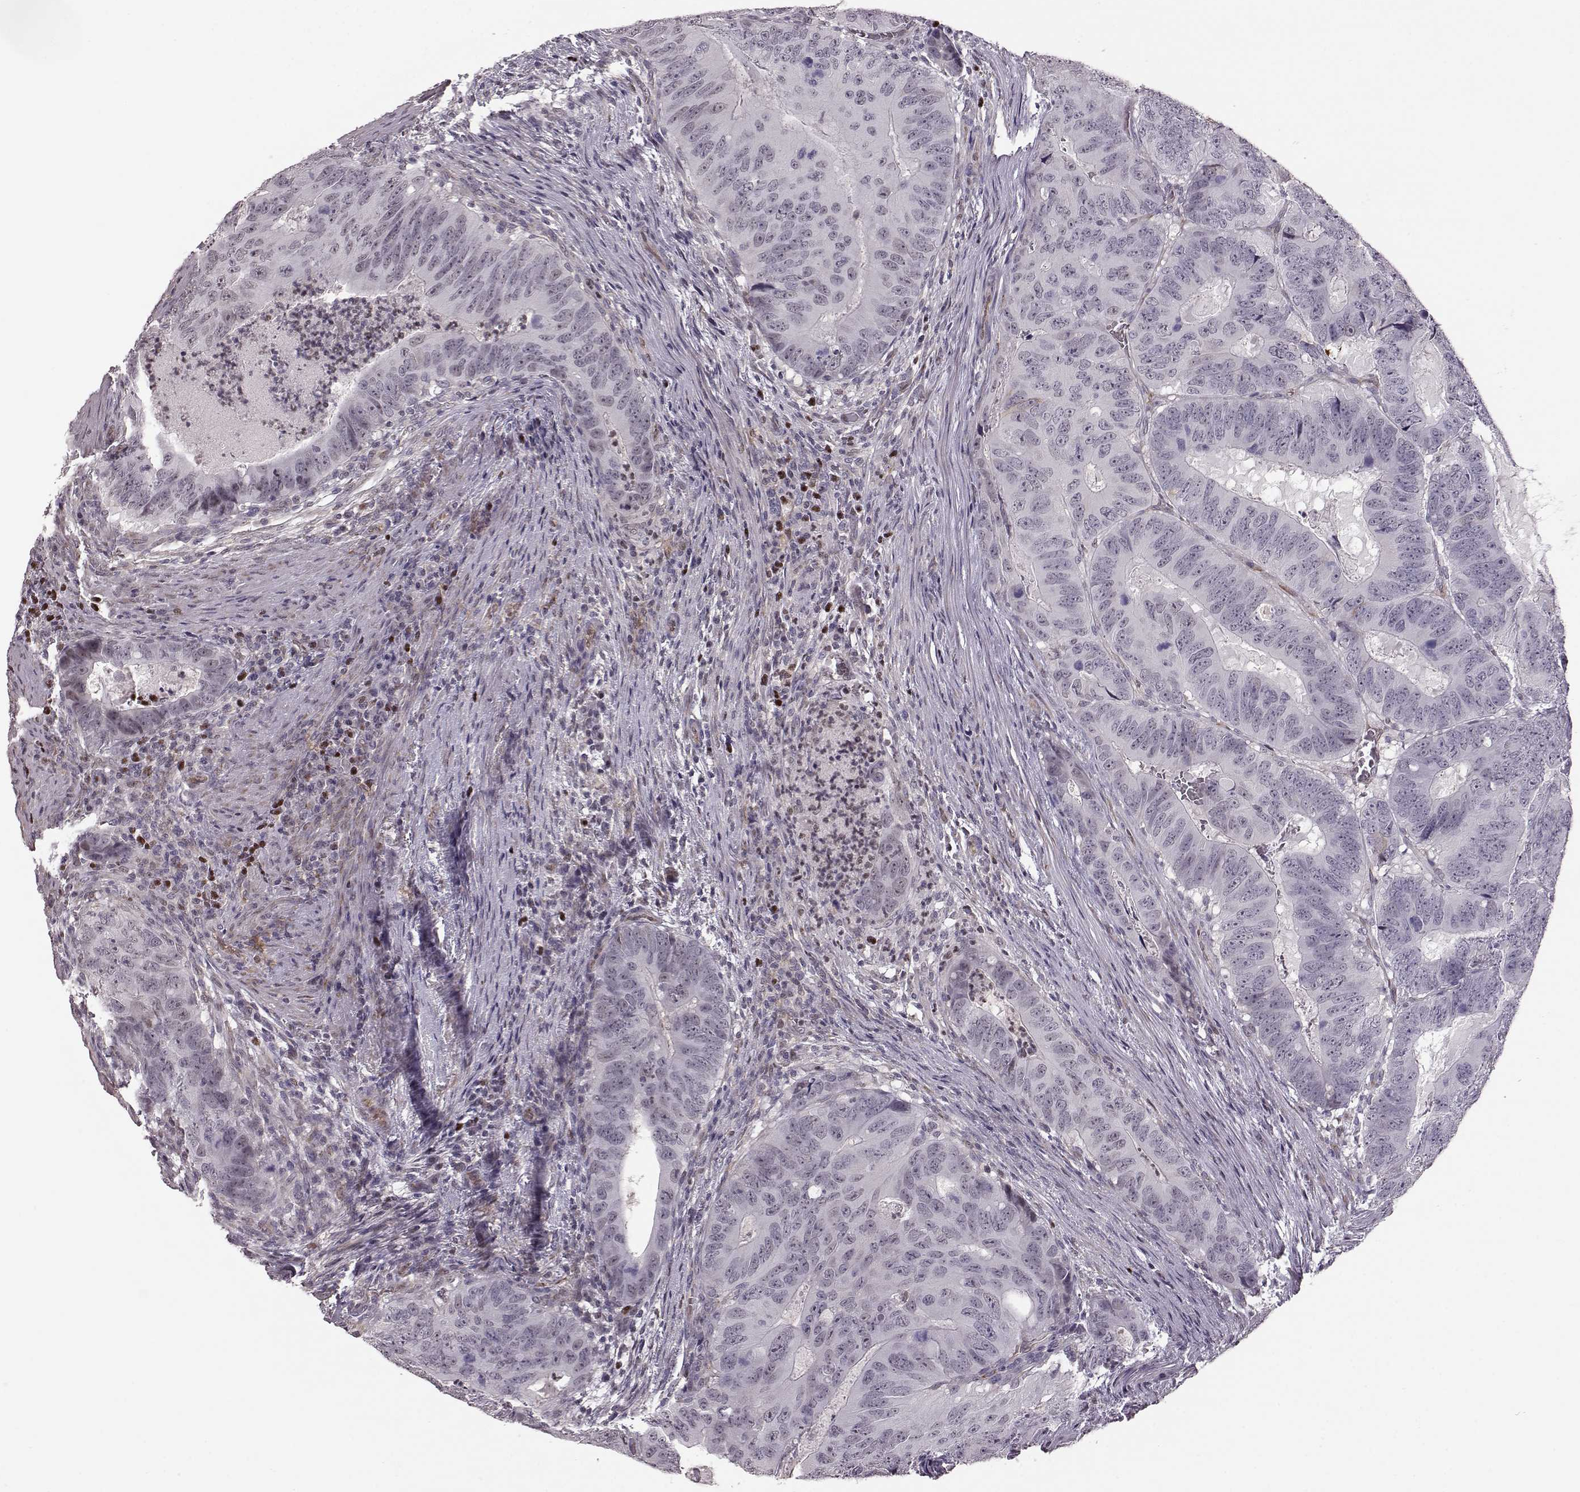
{"staining": {"intensity": "moderate", "quantity": "<25%", "location": "nuclear"}, "tissue": "colorectal cancer", "cell_type": "Tumor cells", "image_type": "cancer", "snomed": [{"axis": "morphology", "description": "Adenocarcinoma, NOS"}, {"axis": "topography", "description": "Colon"}], "caption": "This image exhibits colorectal adenocarcinoma stained with immunohistochemistry to label a protein in brown. The nuclear of tumor cells show moderate positivity for the protein. Nuclei are counter-stained blue.", "gene": "KLF6", "patient": {"sex": "male", "age": 79}}